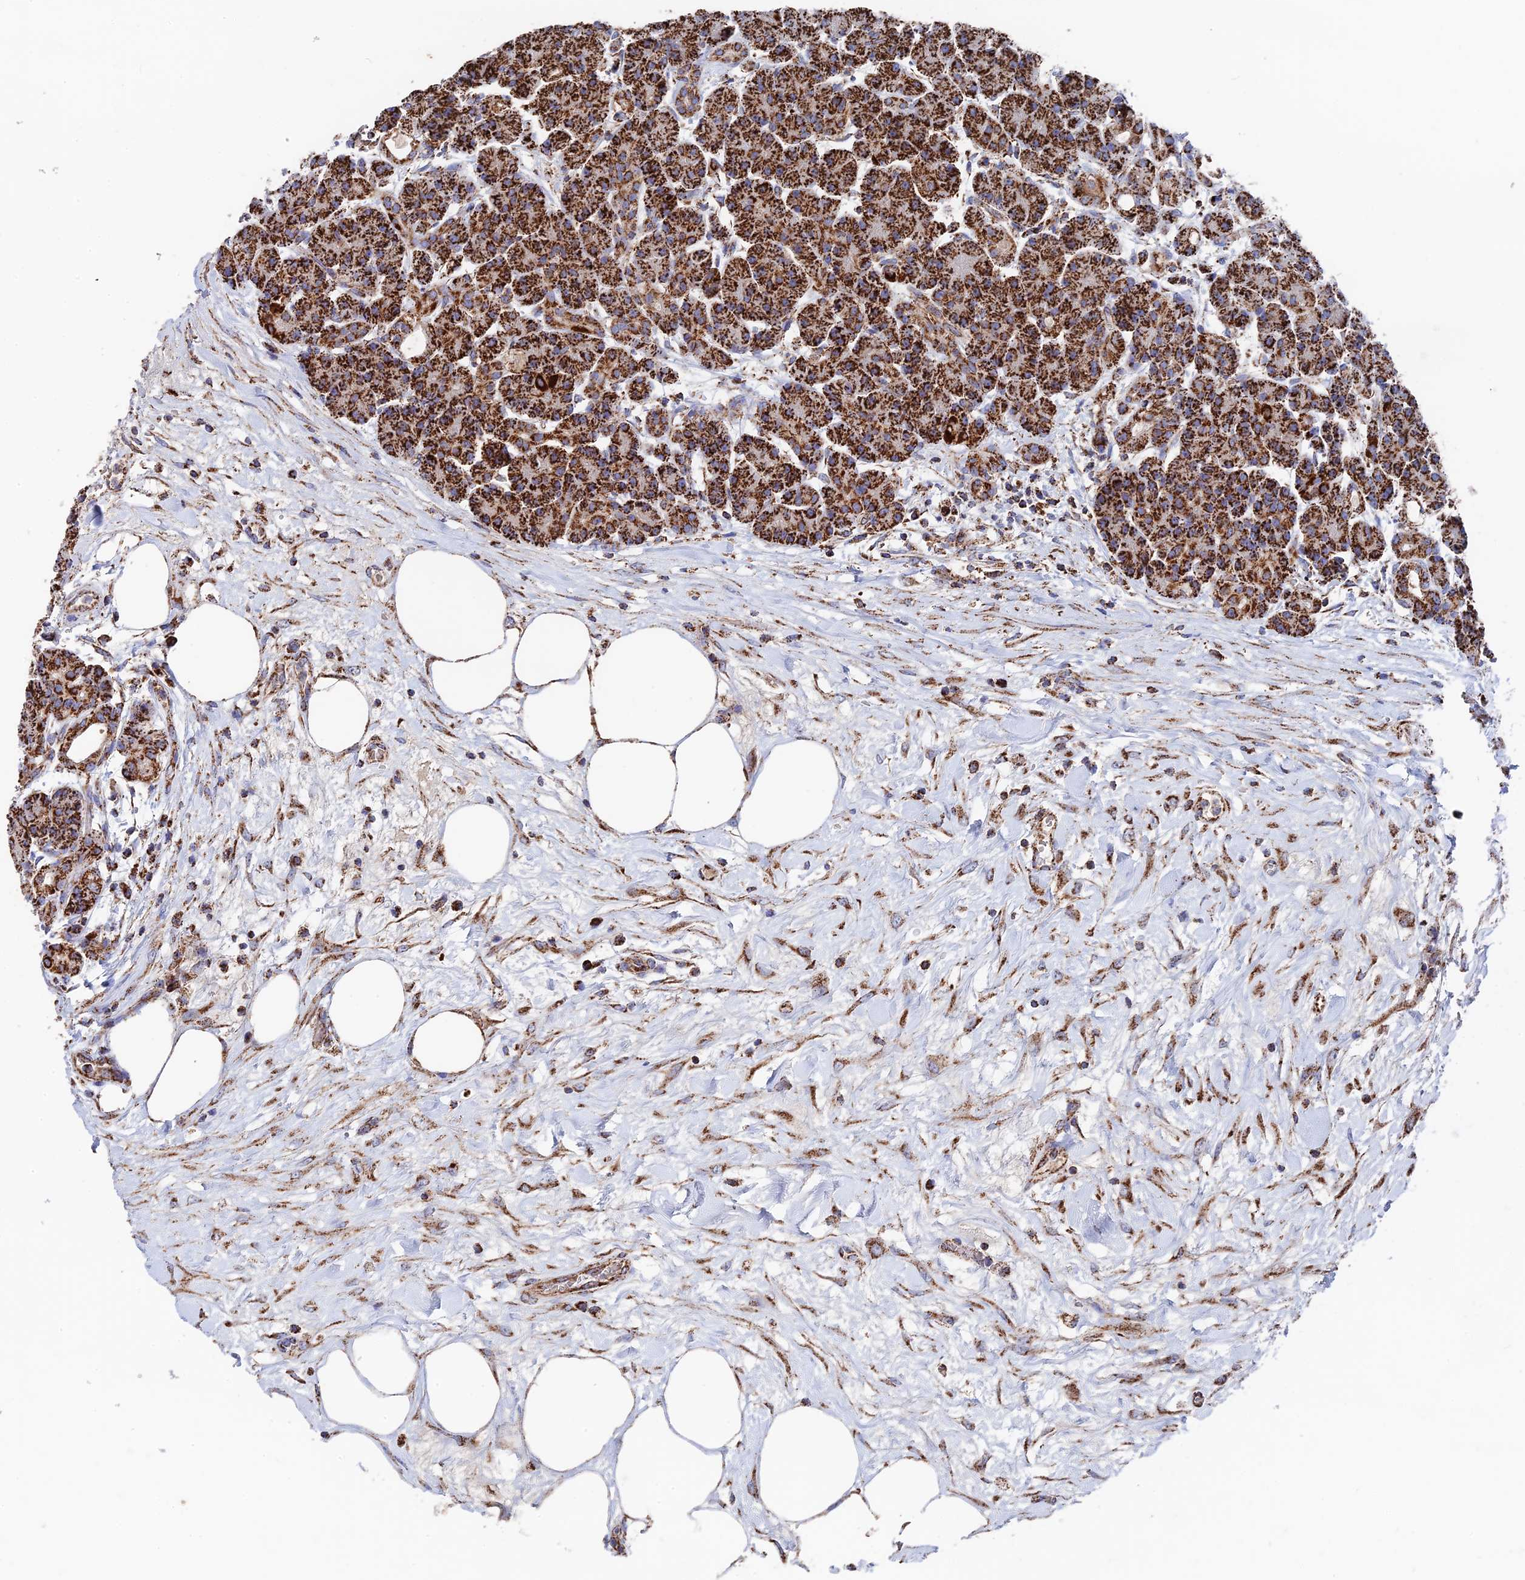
{"staining": {"intensity": "strong", "quantity": ">75%", "location": "cytoplasmic/membranous"}, "tissue": "pancreas", "cell_type": "Exocrine glandular cells", "image_type": "normal", "snomed": [{"axis": "morphology", "description": "Normal tissue, NOS"}, {"axis": "topography", "description": "Pancreas"}], "caption": "Pancreas stained with a brown dye displays strong cytoplasmic/membranous positive positivity in about >75% of exocrine glandular cells.", "gene": "HAUS8", "patient": {"sex": "male", "age": 63}}